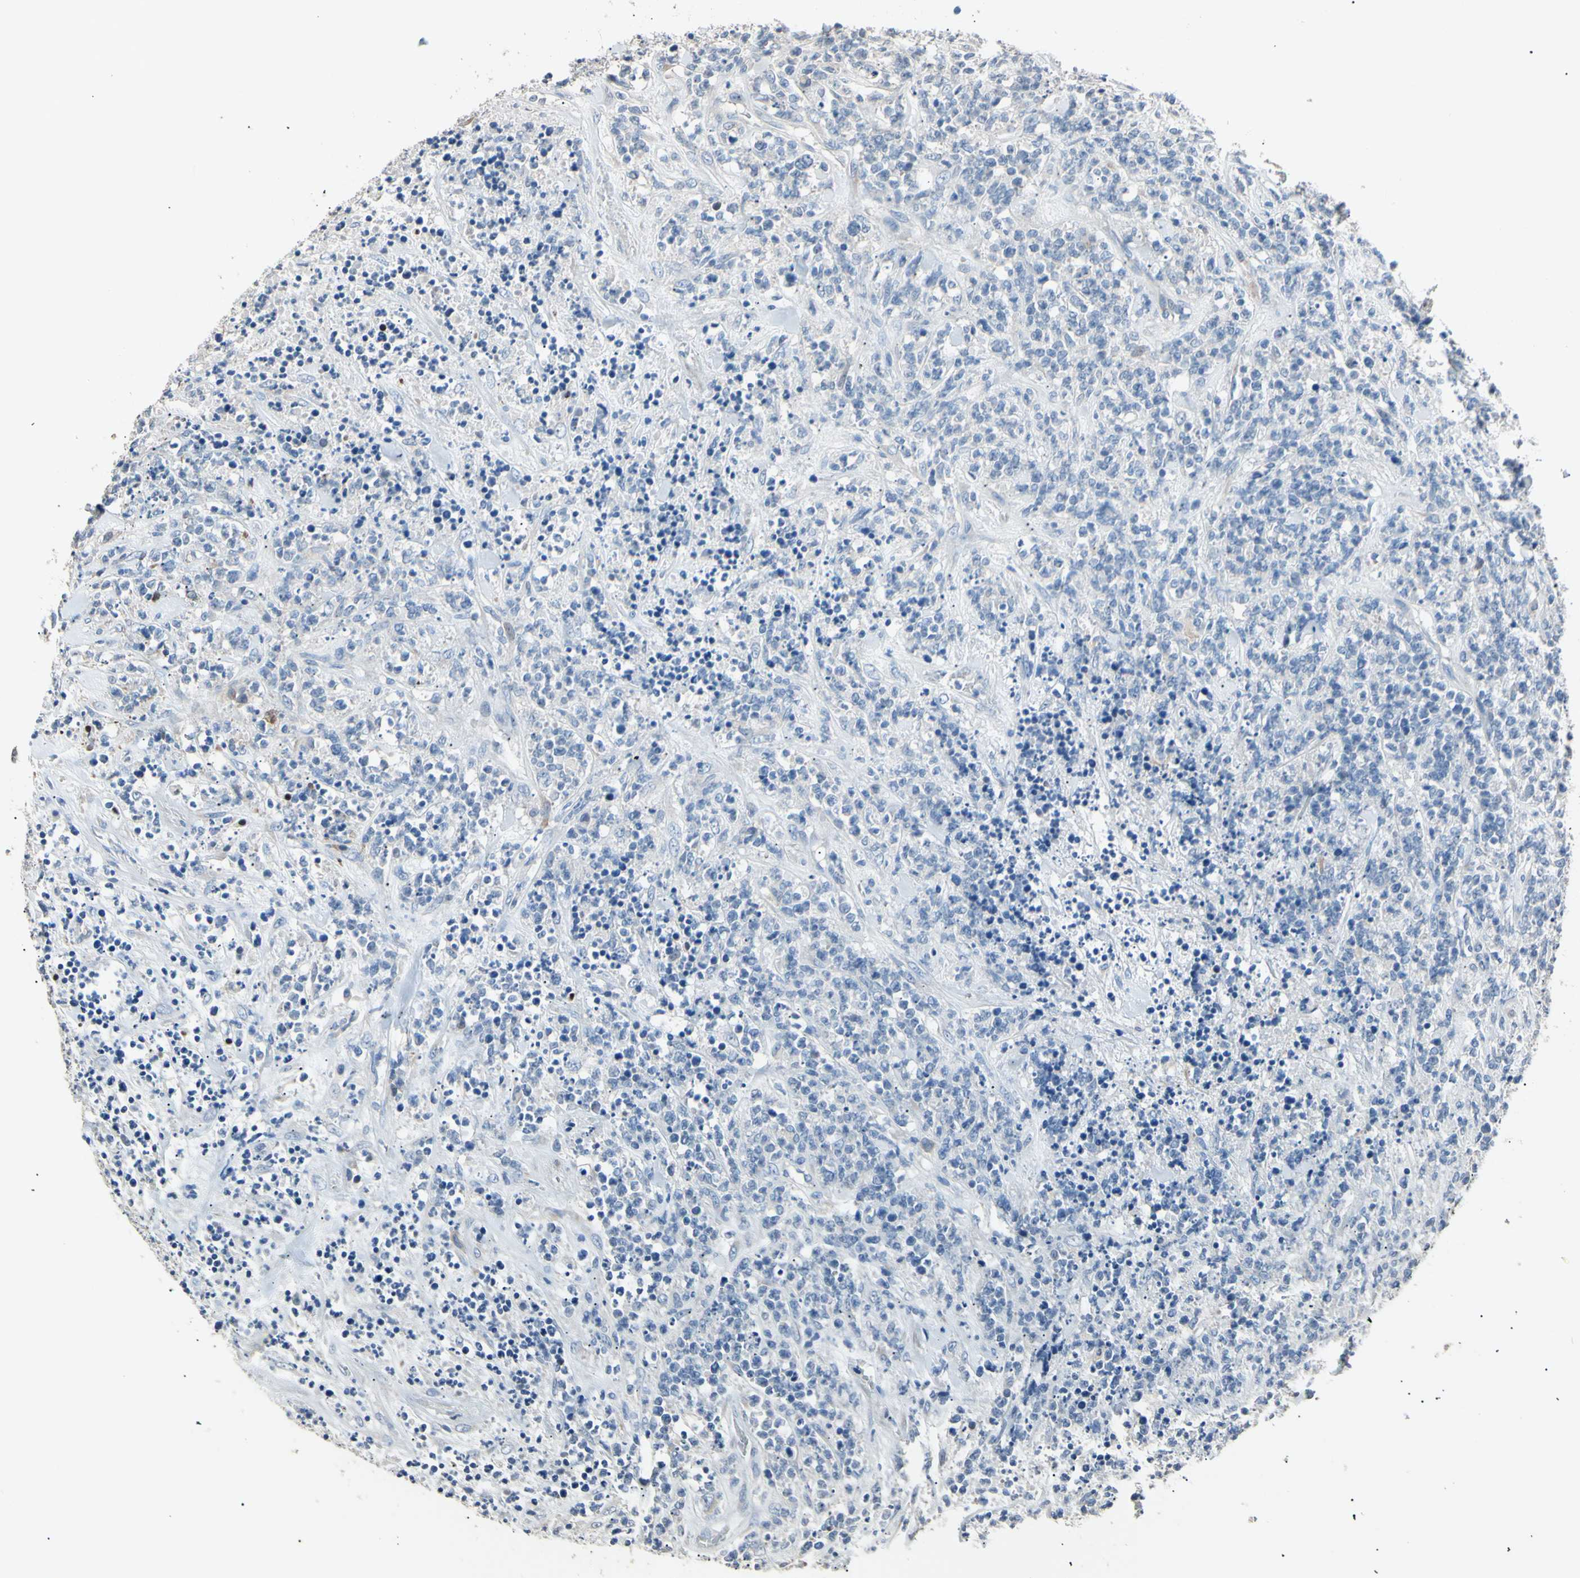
{"staining": {"intensity": "negative", "quantity": "none", "location": "none"}, "tissue": "lymphoma", "cell_type": "Tumor cells", "image_type": "cancer", "snomed": [{"axis": "morphology", "description": "Malignant lymphoma, non-Hodgkin's type, High grade"}, {"axis": "topography", "description": "Soft tissue"}], "caption": "A high-resolution histopathology image shows immunohistochemistry staining of lymphoma, which reveals no significant positivity in tumor cells.", "gene": "LDLR", "patient": {"sex": "male", "age": 18}}